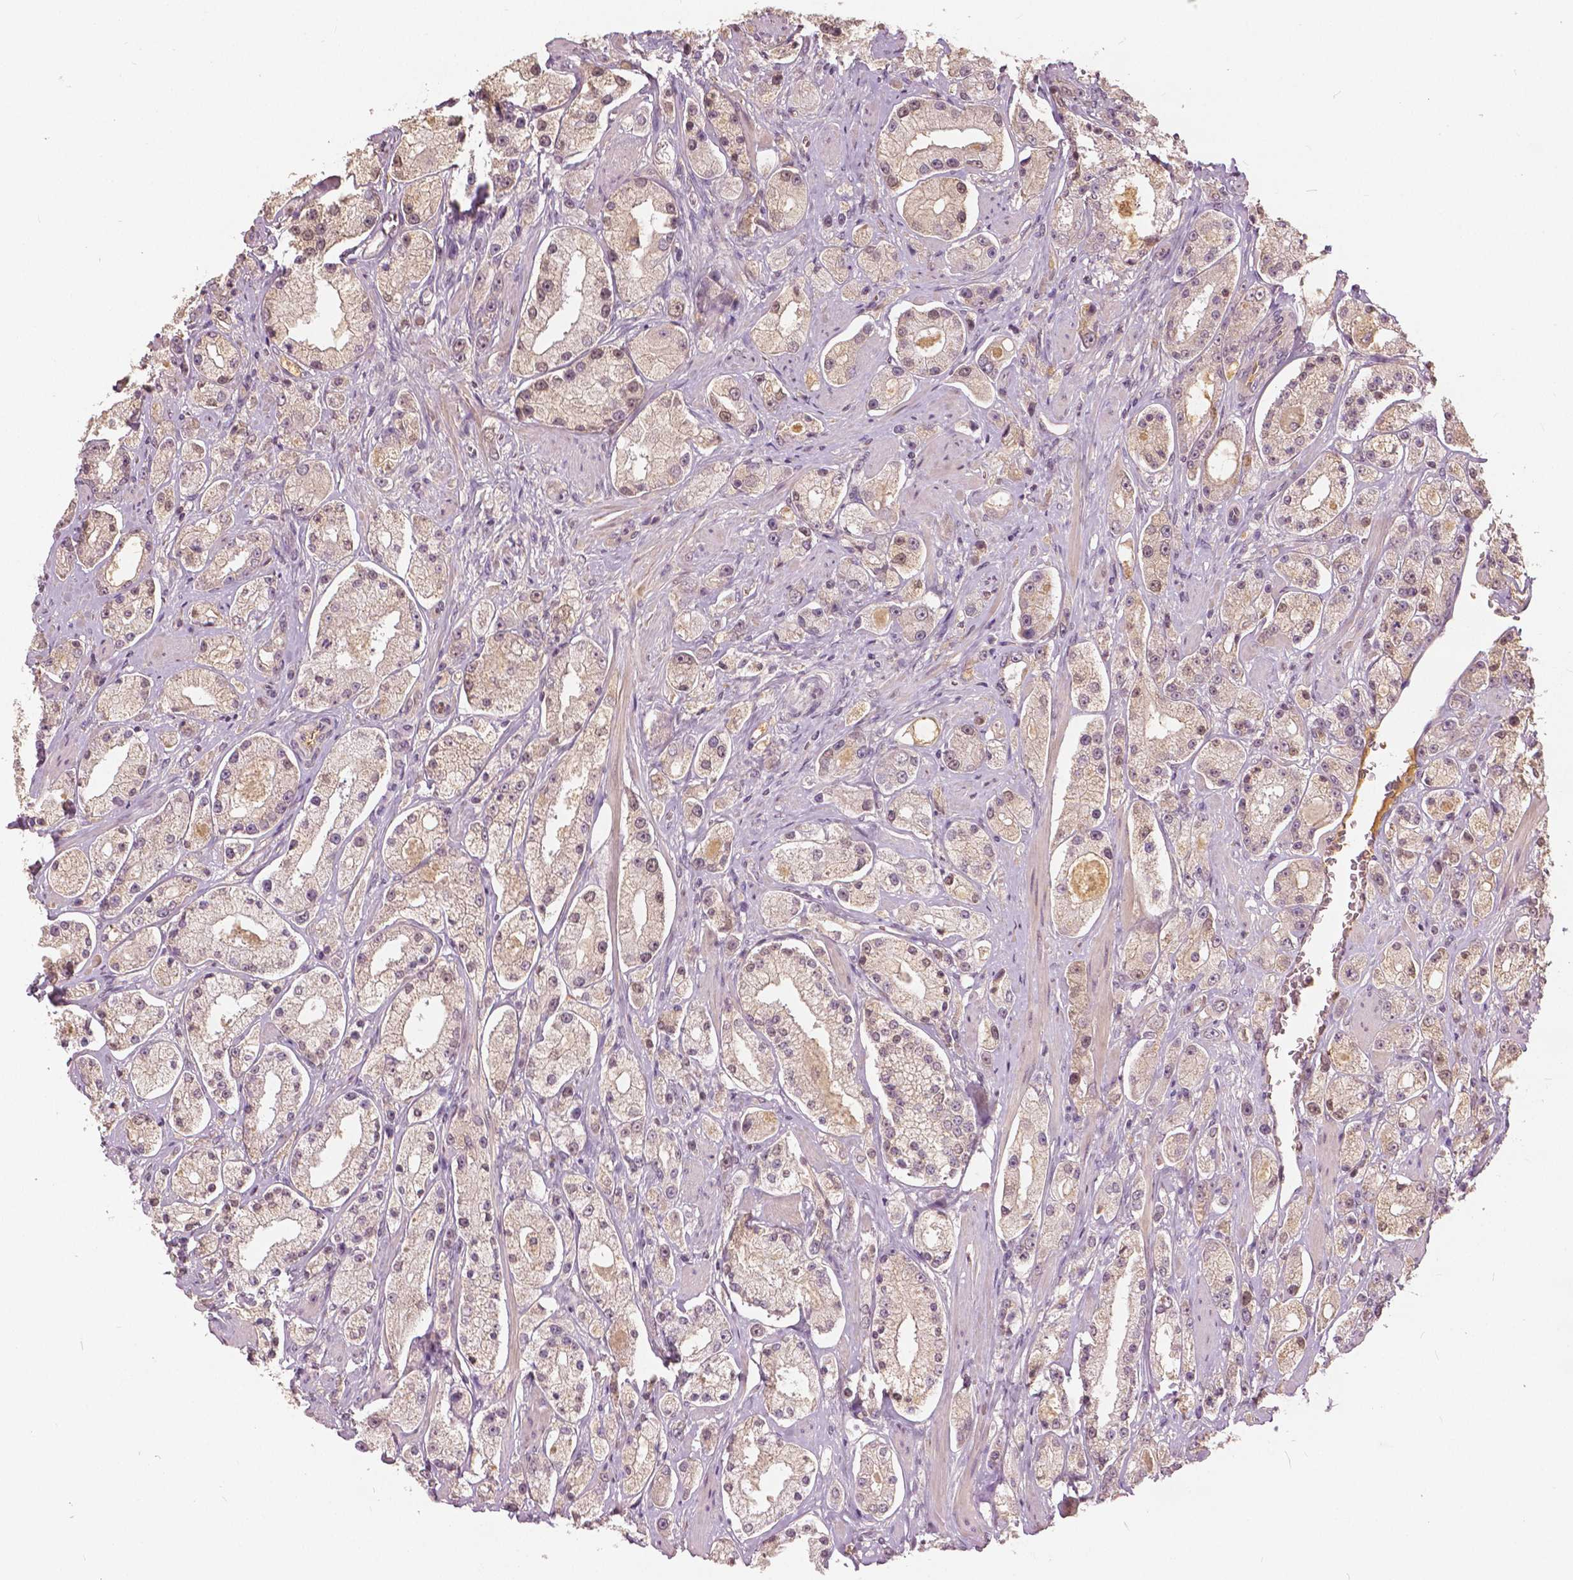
{"staining": {"intensity": "weak", "quantity": "<25%", "location": "cytoplasmic/membranous,nuclear"}, "tissue": "prostate cancer", "cell_type": "Tumor cells", "image_type": "cancer", "snomed": [{"axis": "morphology", "description": "Adenocarcinoma, High grade"}, {"axis": "topography", "description": "Prostate"}], "caption": "Tumor cells show no significant positivity in prostate cancer.", "gene": "ANGPTL4", "patient": {"sex": "male", "age": 67}}